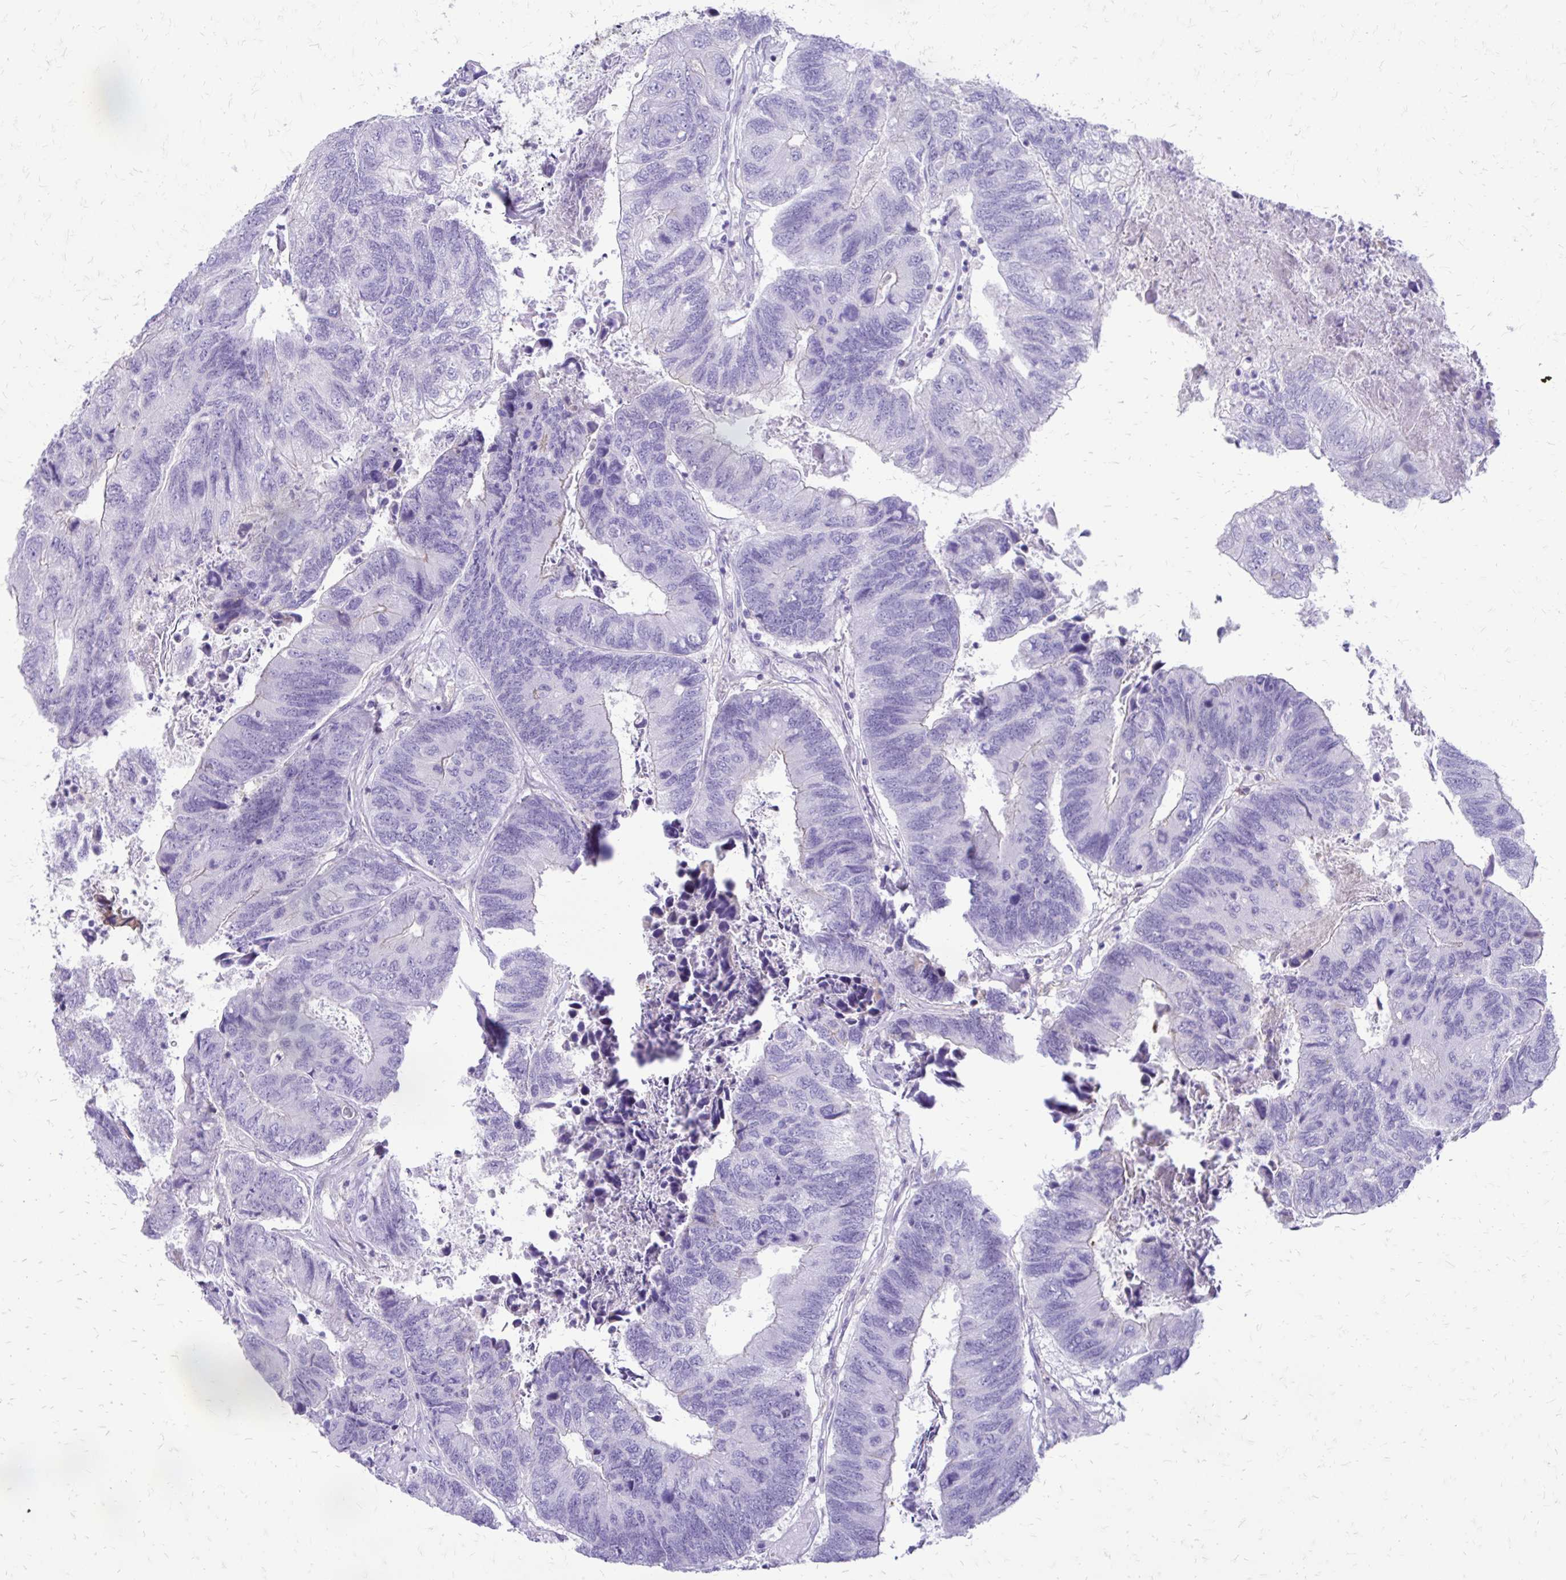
{"staining": {"intensity": "negative", "quantity": "none", "location": "none"}, "tissue": "colorectal cancer", "cell_type": "Tumor cells", "image_type": "cancer", "snomed": [{"axis": "morphology", "description": "Adenocarcinoma, NOS"}, {"axis": "topography", "description": "Colon"}], "caption": "DAB immunohistochemical staining of colorectal cancer (adenocarcinoma) exhibits no significant positivity in tumor cells.", "gene": "SIGLEC11", "patient": {"sex": "female", "age": 67}}